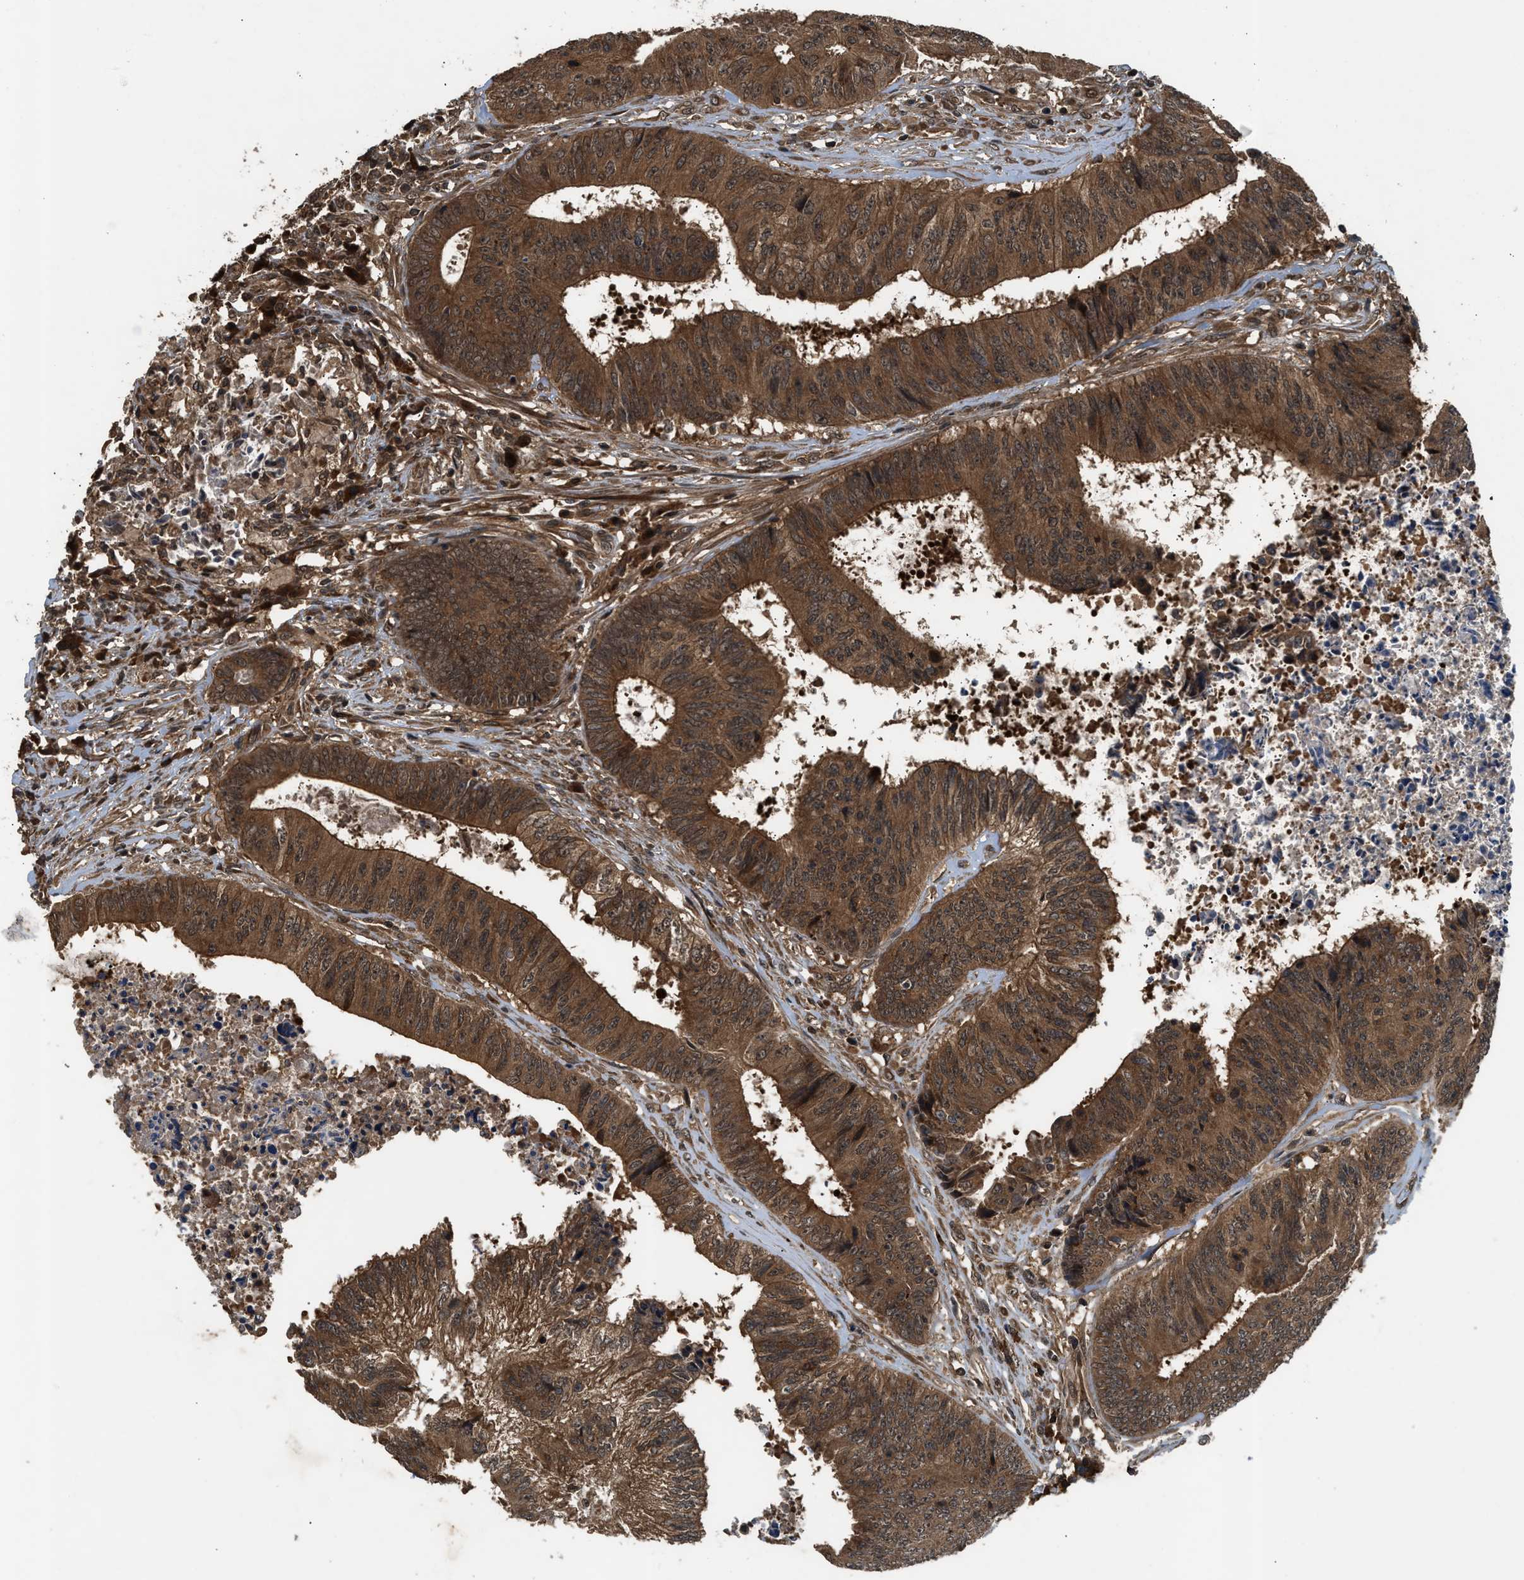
{"staining": {"intensity": "strong", "quantity": ">75%", "location": "cytoplasmic/membranous"}, "tissue": "colorectal cancer", "cell_type": "Tumor cells", "image_type": "cancer", "snomed": [{"axis": "morphology", "description": "Adenocarcinoma, NOS"}, {"axis": "topography", "description": "Rectum"}], "caption": "Immunohistochemical staining of colorectal adenocarcinoma displays strong cytoplasmic/membranous protein positivity in approximately >75% of tumor cells.", "gene": "RPS6KB1", "patient": {"sex": "male", "age": 84}}